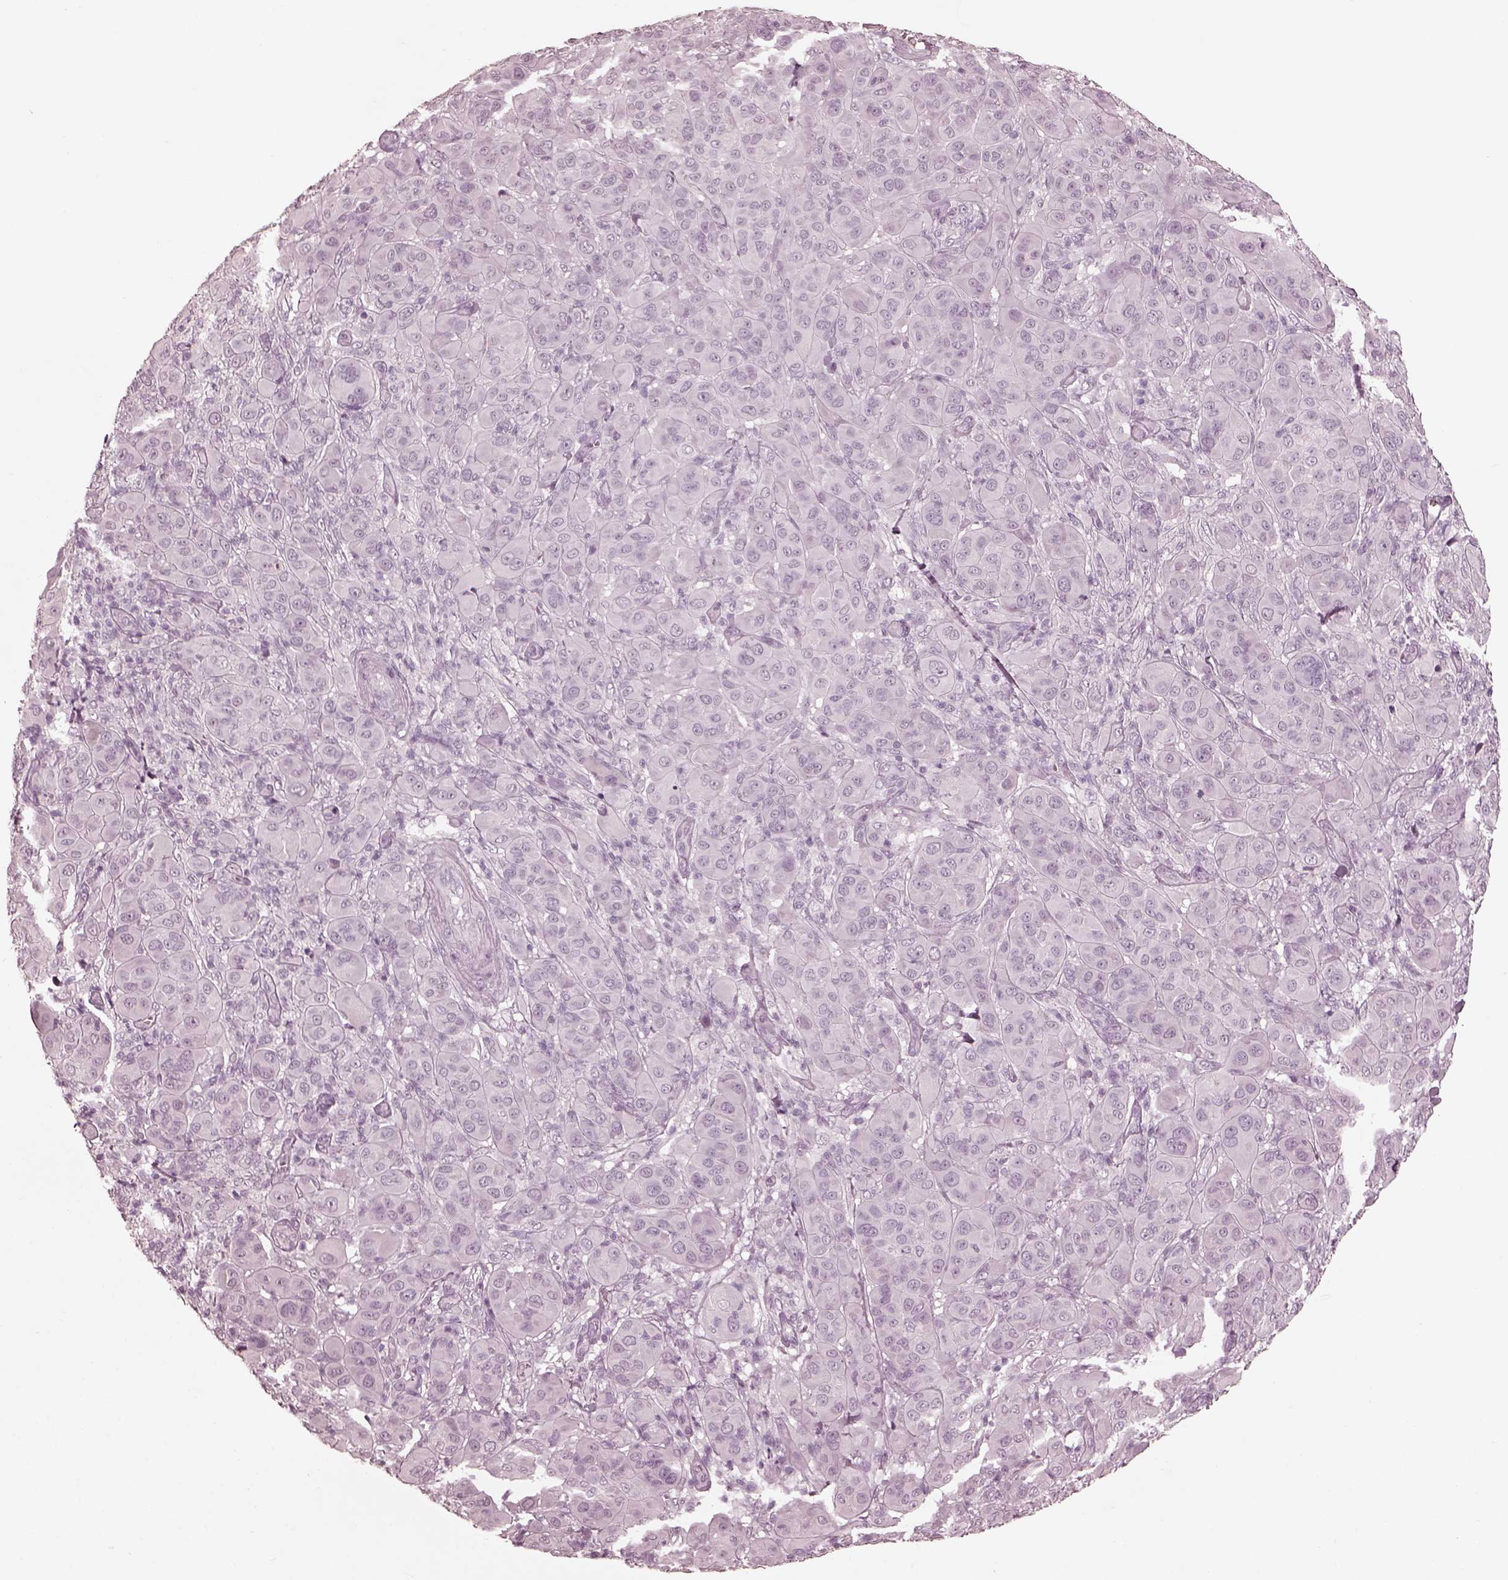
{"staining": {"intensity": "negative", "quantity": "none", "location": "none"}, "tissue": "melanoma", "cell_type": "Tumor cells", "image_type": "cancer", "snomed": [{"axis": "morphology", "description": "Malignant melanoma, NOS"}, {"axis": "topography", "description": "Skin"}], "caption": "A high-resolution photomicrograph shows IHC staining of melanoma, which demonstrates no significant positivity in tumor cells.", "gene": "CGA", "patient": {"sex": "female", "age": 87}}